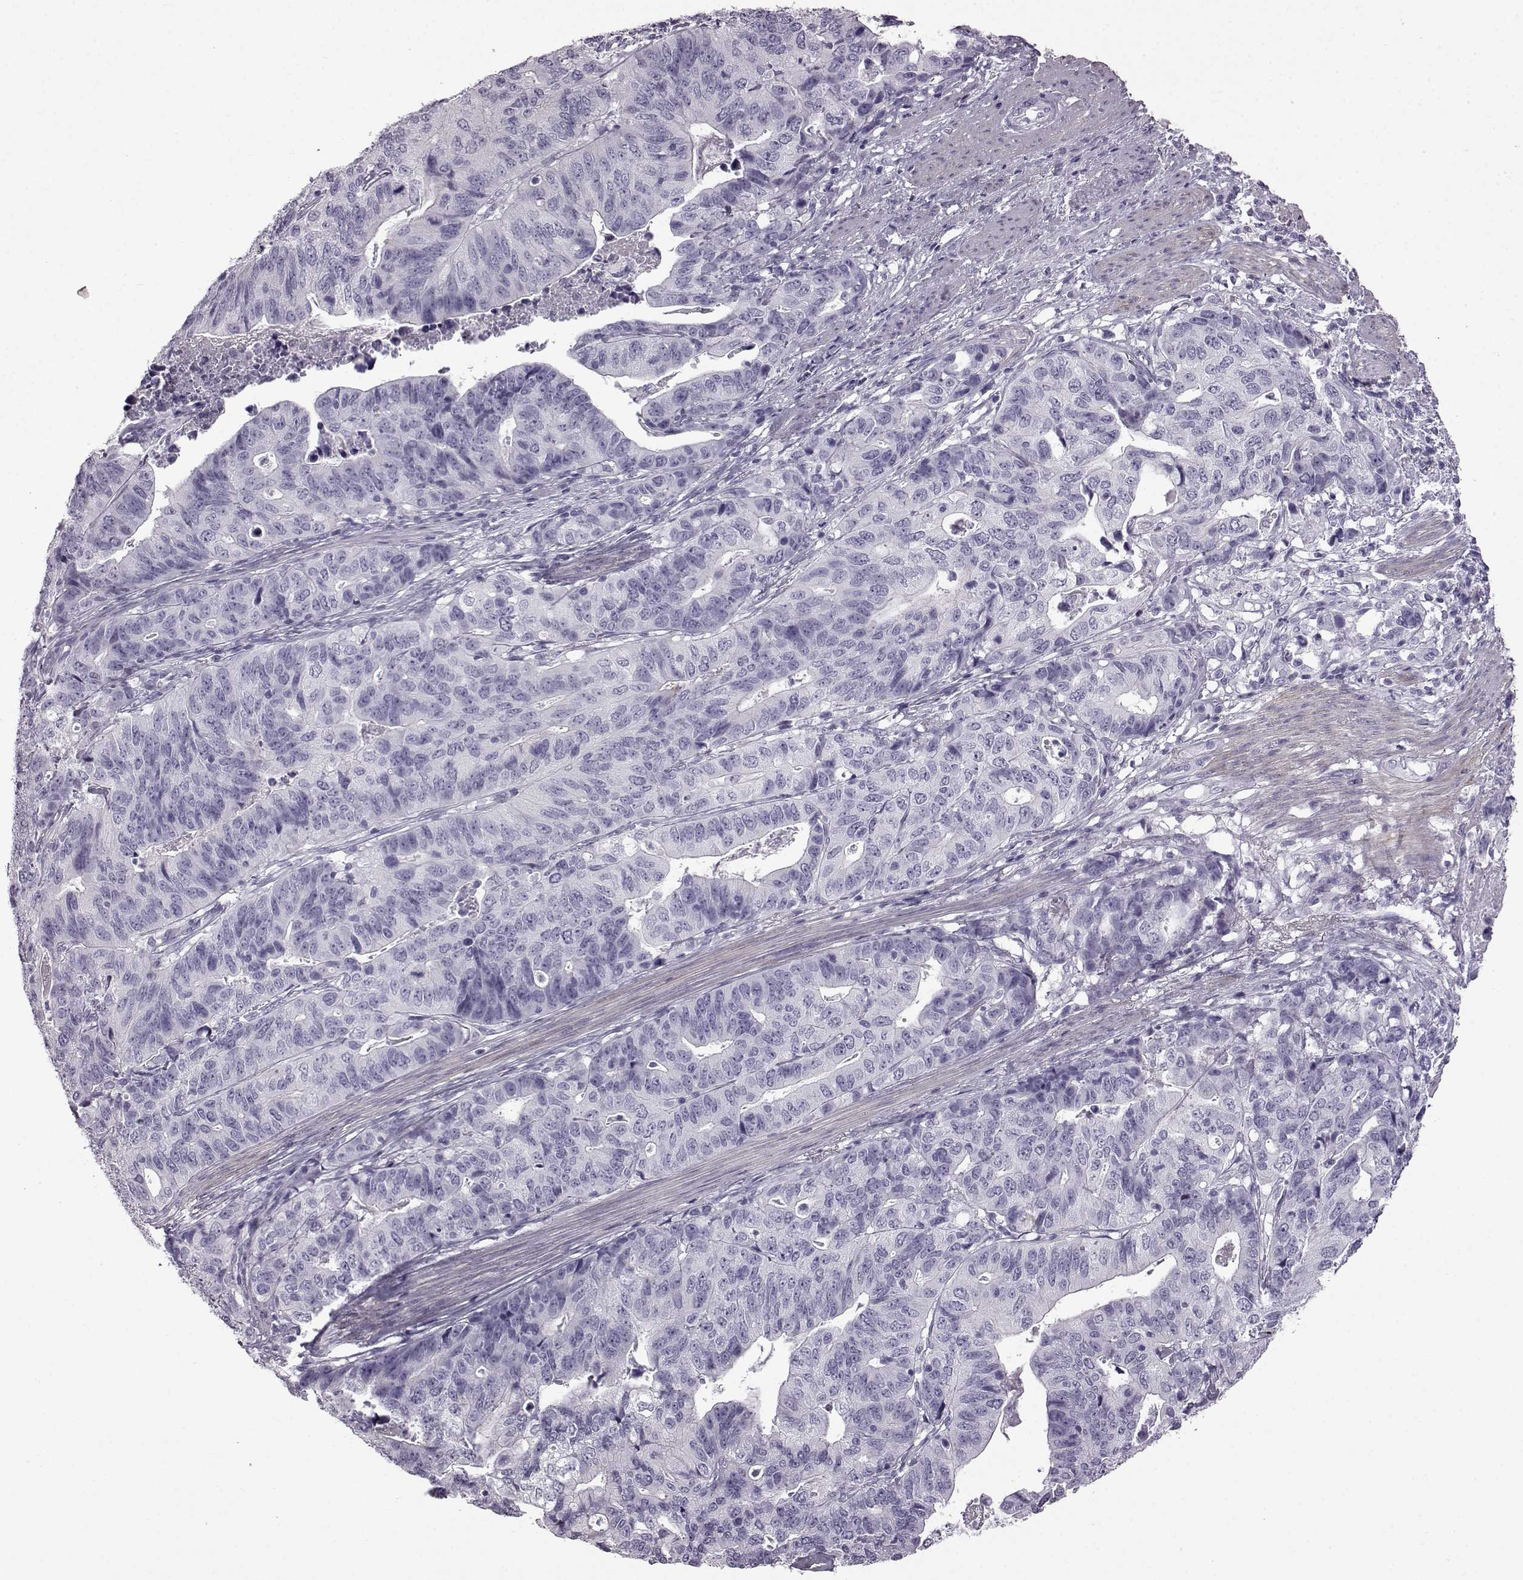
{"staining": {"intensity": "negative", "quantity": "none", "location": "none"}, "tissue": "stomach cancer", "cell_type": "Tumor cells", "image_type": "cancer", "snomed": [{"axis": "morphology", "description": "Adenocarcinoma, NOS"}, {"axis": "topography", "description": "Stomach, upper"}], "caption": "Immunohistochemistry of human adenocarcinoma (stomach) reveals no staining in tumor cells.", "gene": "SLC28A2", "patient": {"sex": "female", "age": 67}}